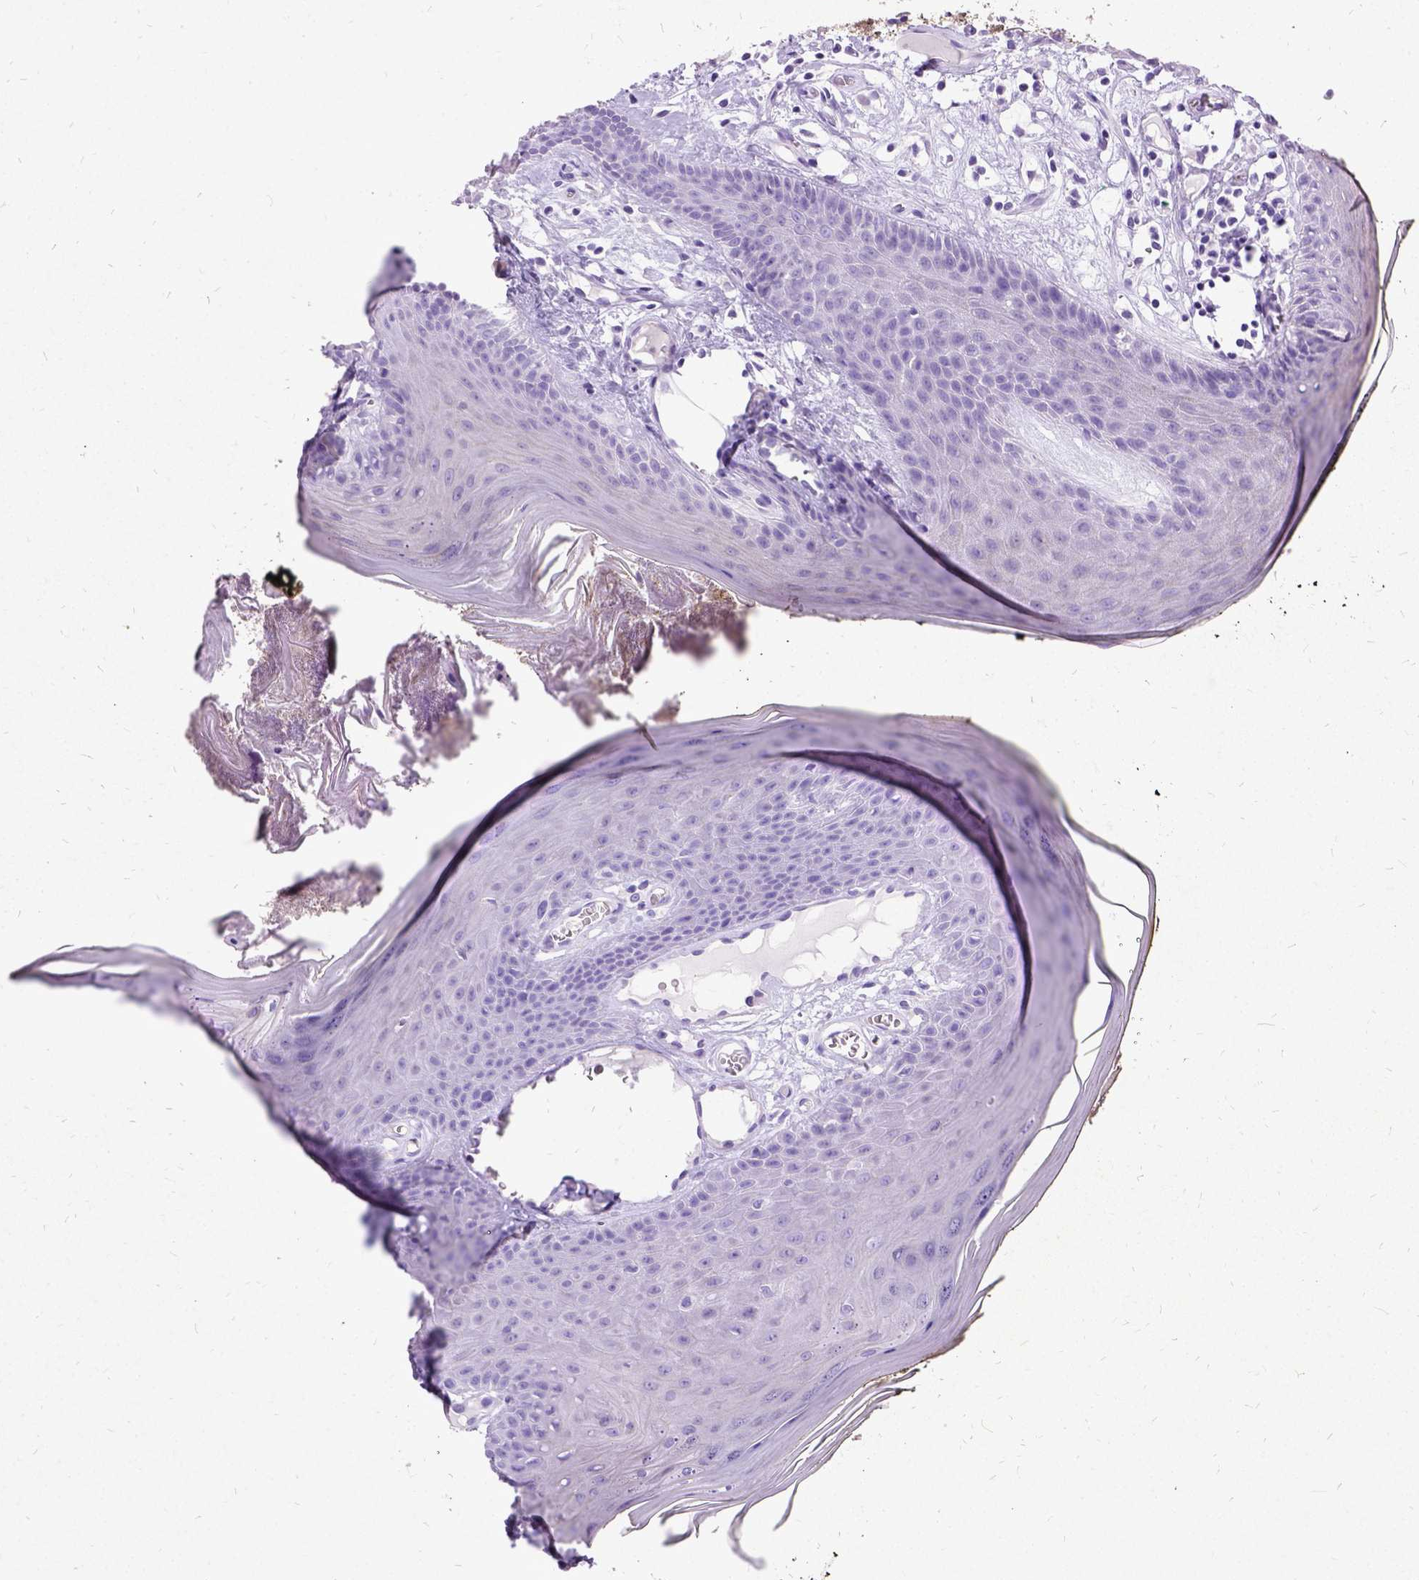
{"staining": {"intensity": "negative", "quantity": "none", "location": "none"}, "tissue": "oral mucosa", "cell_type": "Squamous epithelial cells", "image_type": "normal", "snomed": [{"axis": "morphology", "description": "Normal tissue, NOS"}, {"axis": "topography", "description": "Oral tissue"}], "caption": "Image shows no significant protein staining in squamous epithelial cells of unremarkable oral mucosa.", "gene": "NEUROD4", "patient": {"sex": "male", "age": 9}}